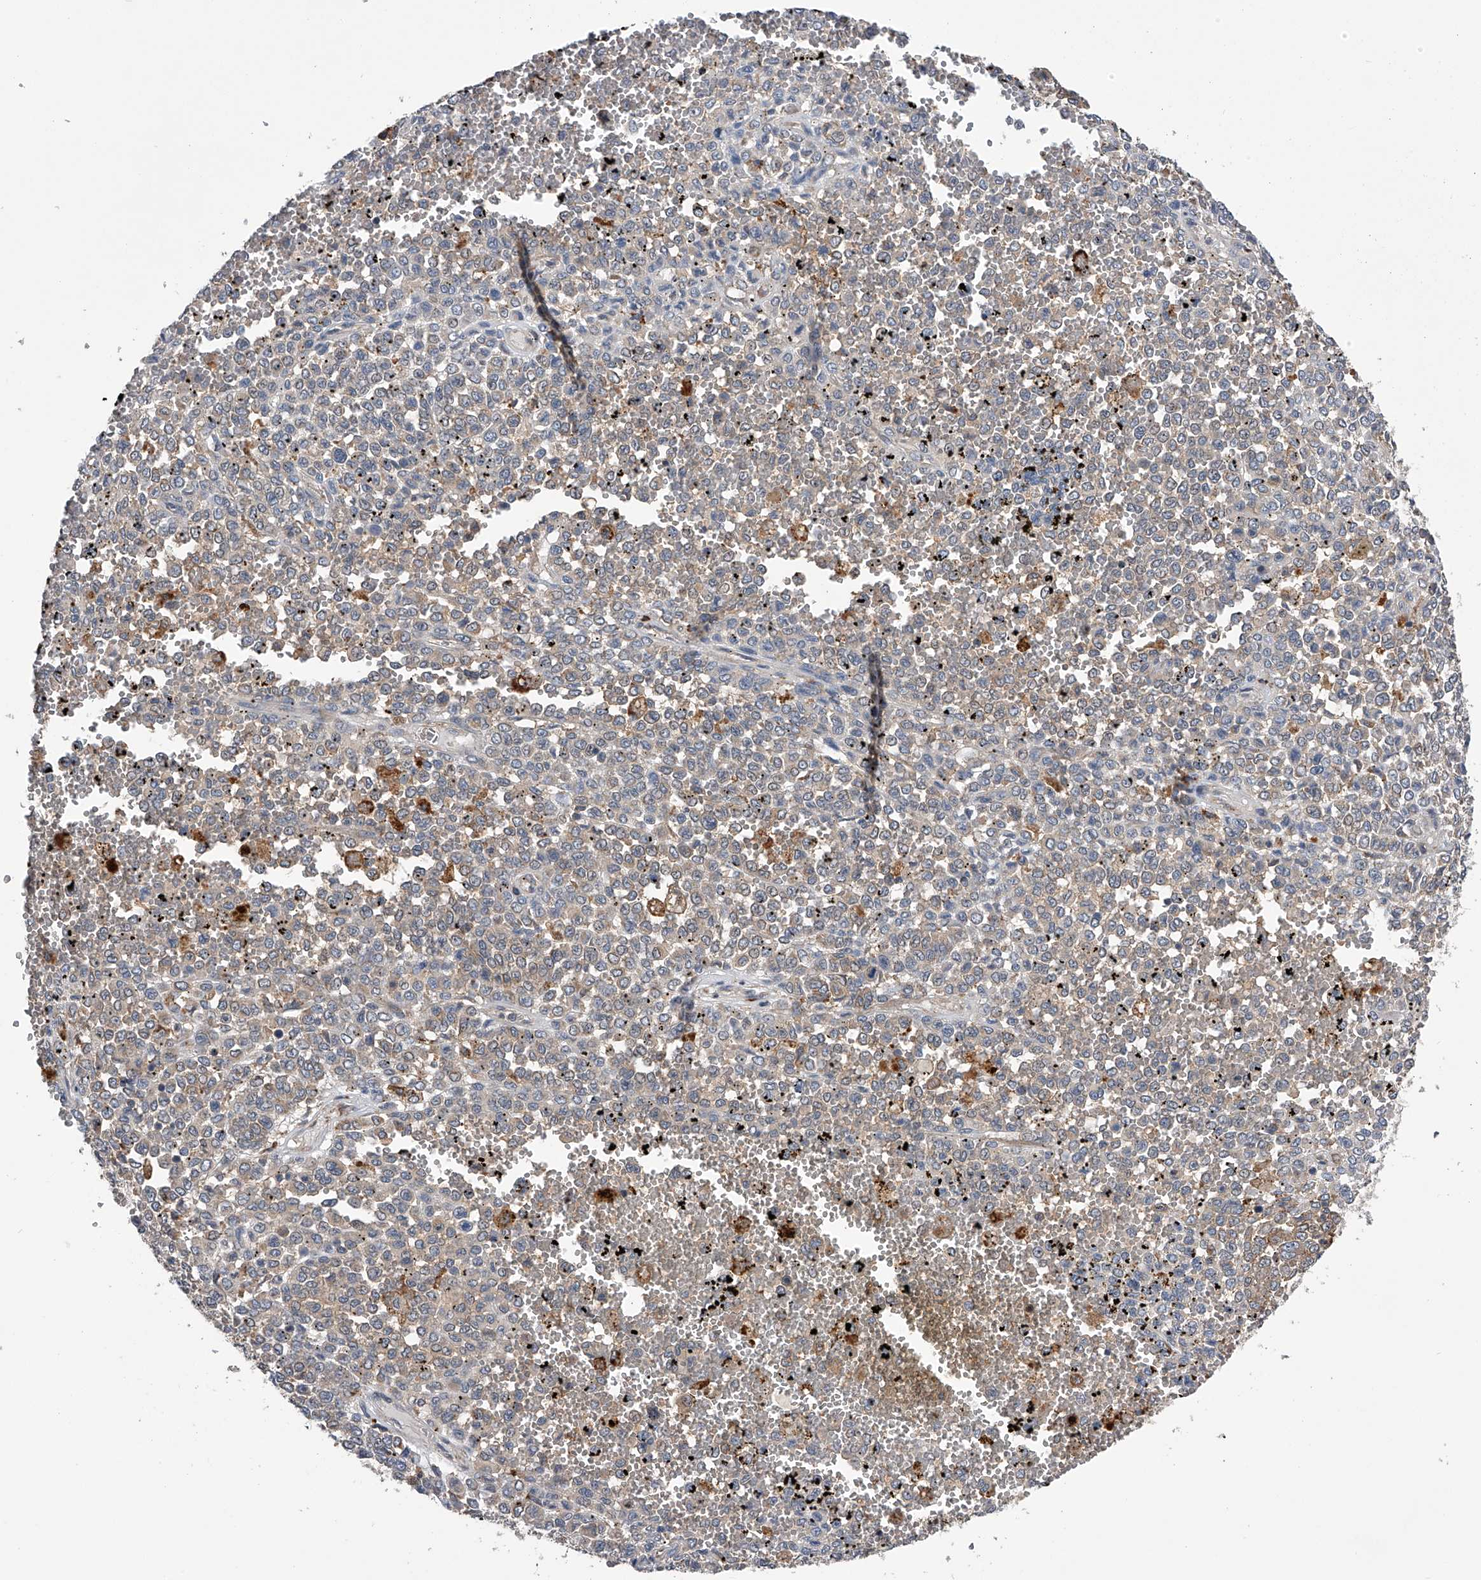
{"staining": {"intensity": "negative", "quantity": "none", "location": "none"}, "tissue": "melanoma", "cell_type": "Tumor cells", "image_type": "cancer", "snomed": [{"axis": "morphology", "description": "Malignant melanoma, Metastatic site"}, {"axis": "topography", "description": "Pancreas"}], "caption": "Tumor cells are negative for brown protein staining in melanoma.", "gene": "SPOCK1", "patient": {"sex": "female", "age": 30}}